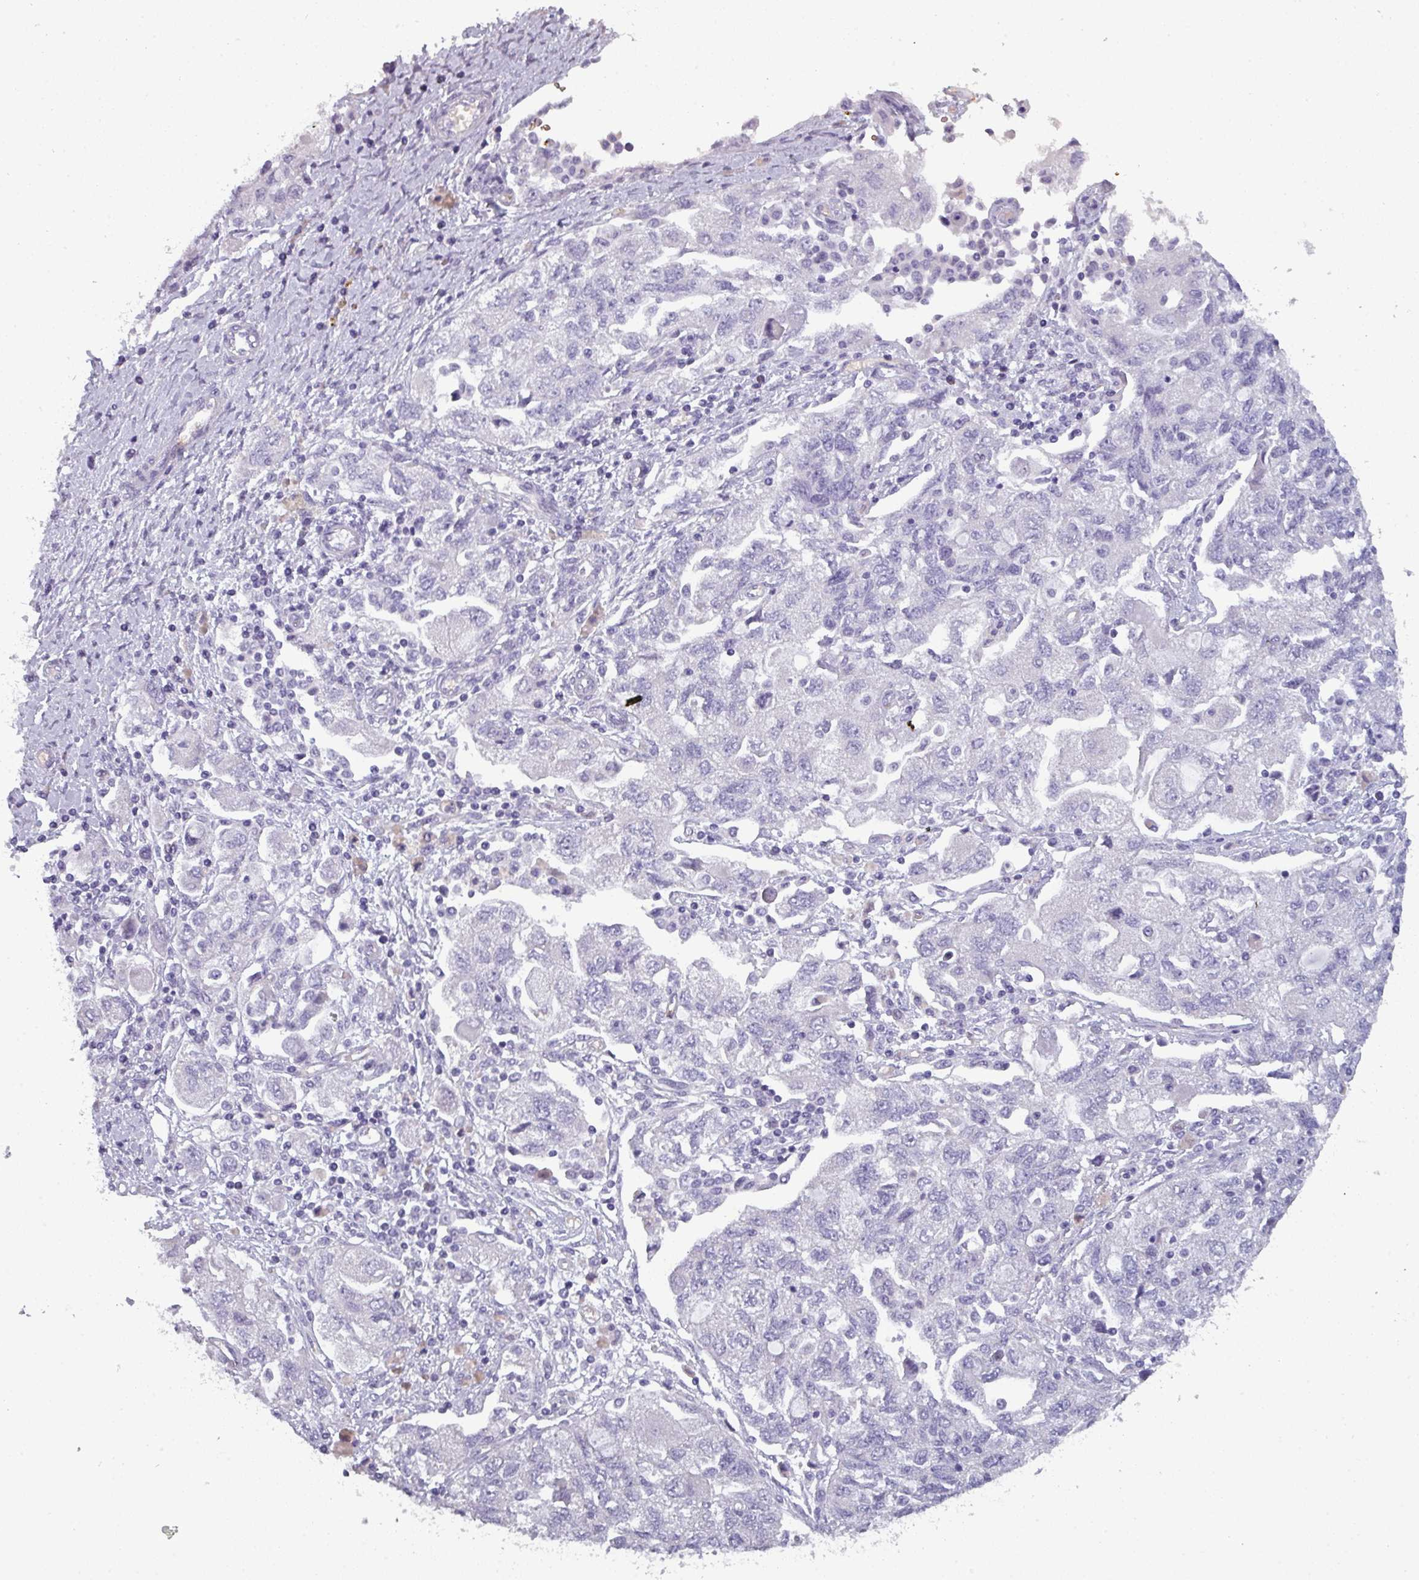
{"staining": {"intensity": "negative", "quantity": "none", "location": "none"}, "tissue": "ovarian cancer", "cell_type": "Tumor cells", "image_type": "cancer", "snomed": [{"axis": "morphology", "description": "Carcinoma, NOS"}, {"axis": "morphology", "description": "Cystadenocarcinoma, serous, NOS"}, {"axis": "topography", "description": "Ovary"}], "caption": "Photomicrograph shows no protein expression in tumor cells of serous cystadenocarcinoma (ovarian) tissue.", "gene": "AREL1", "patient": {"sex": "female", "age": 69}}